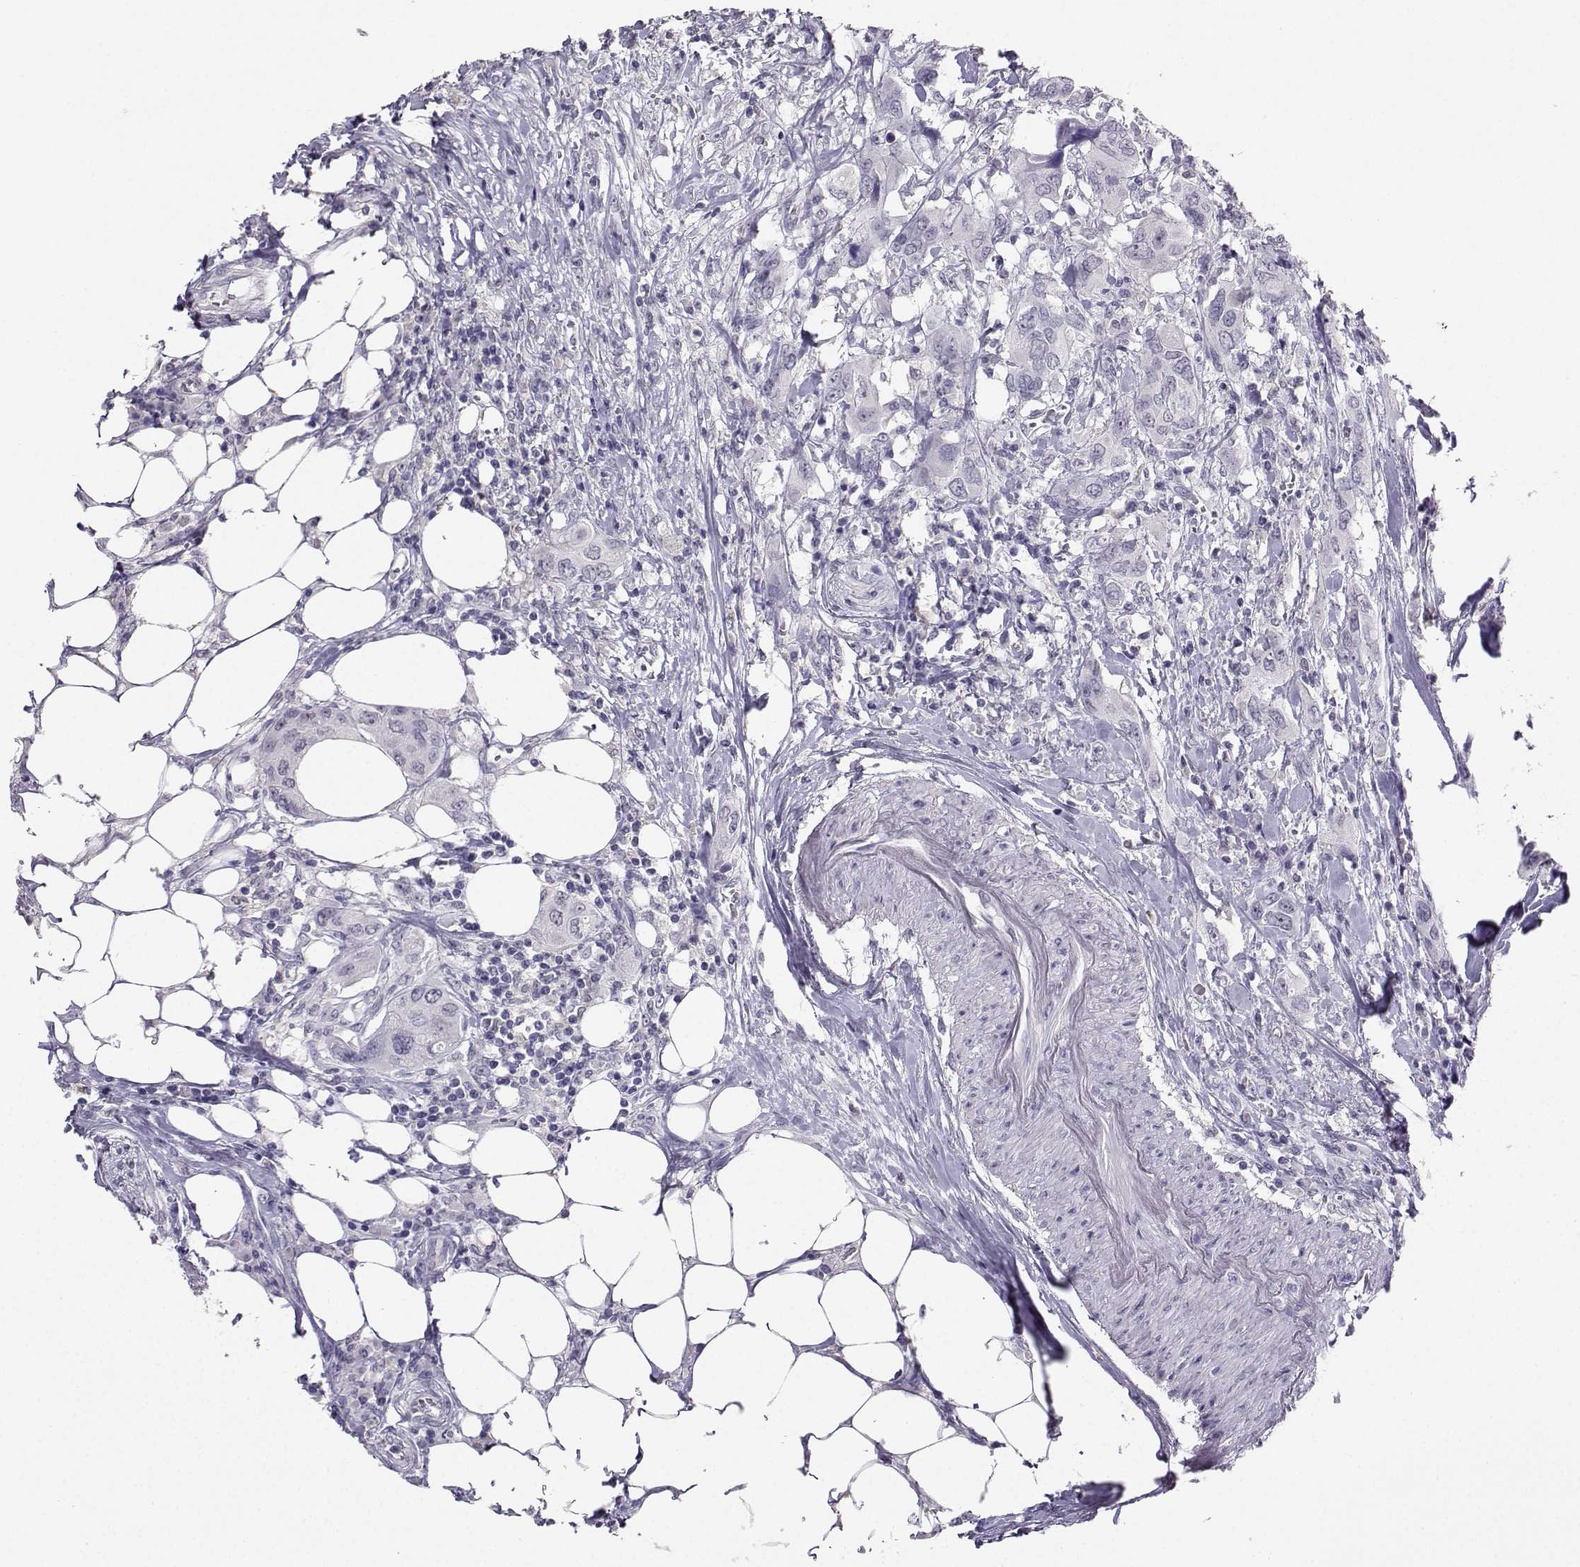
{"staining": {"intensity": "negative", "quantity": "none", "location": "none"}, "tissue": "urothelial cancer", "cell_type": "Tumor cells", "image_type": "cancer", "snomed": [{"axis": "morphology", "description": "Urothelial carcinoma, NOS"}, {"axis": "morphology", "description": "Urothelial carcinoma, High grade"}, {"axis": "topography", "description": "Urinary bladder"}], "caption": "Tumor cells are negative for brown protein staining in urothelial cancer.", "gene": "TBR1", "patient": {"sex": "male", "age": 63}}